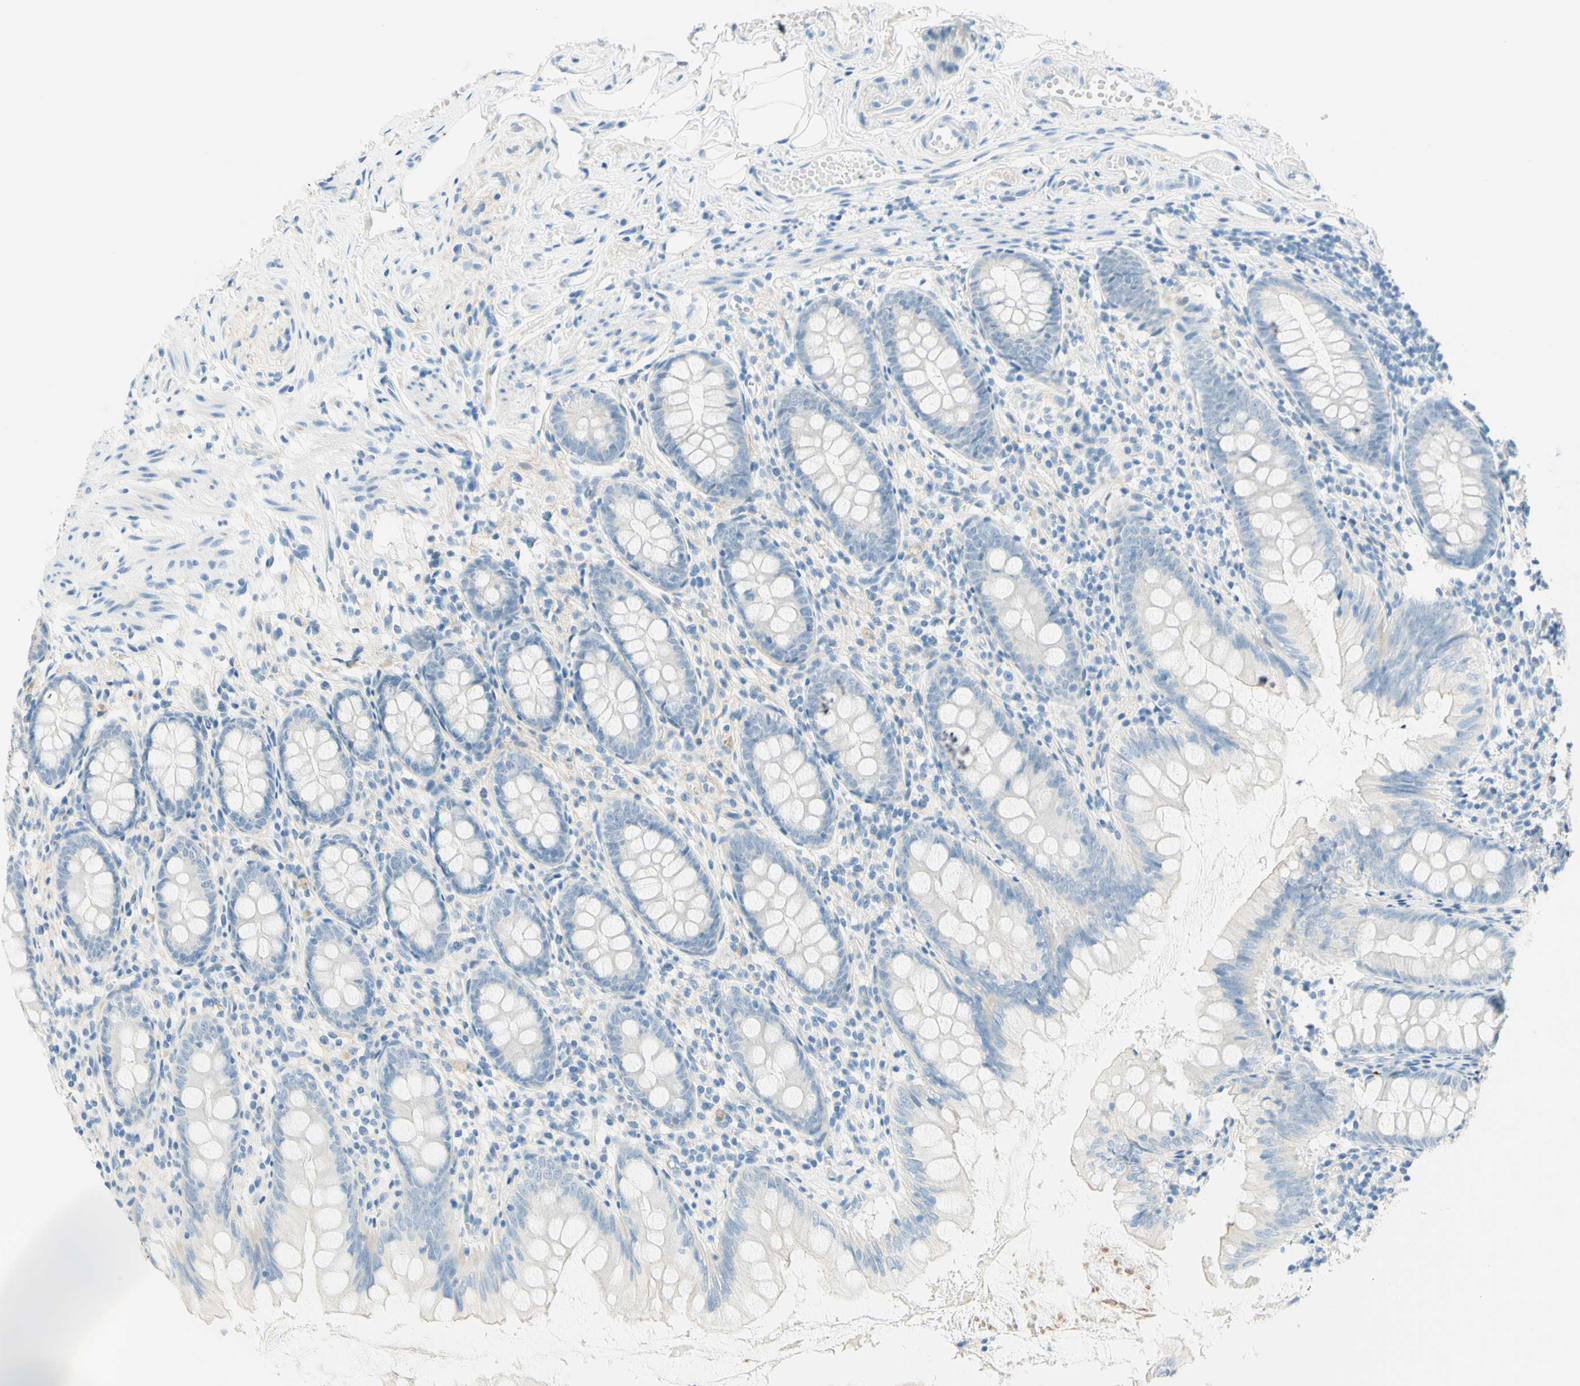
{"staining": {"intensity": "negative", "quantity": "none", "location": "none"}, "tissue": "appendix", "cell_type": "Glandular cells", "image_type": "normal", "snomed": [{"axis": "morphology", "description": "Normal tissue, NOS"}, {"axis": "topography", "description": "Appendix"}], "caption": "Glandular cells are negative for protein expression in benign human appendix. The staining is performed using DAB brown chromogen with nuclei counter-stained in using hematoxylin.", "gene": "TMEM132D", "patient": {"sex": "female", "age": 77}}